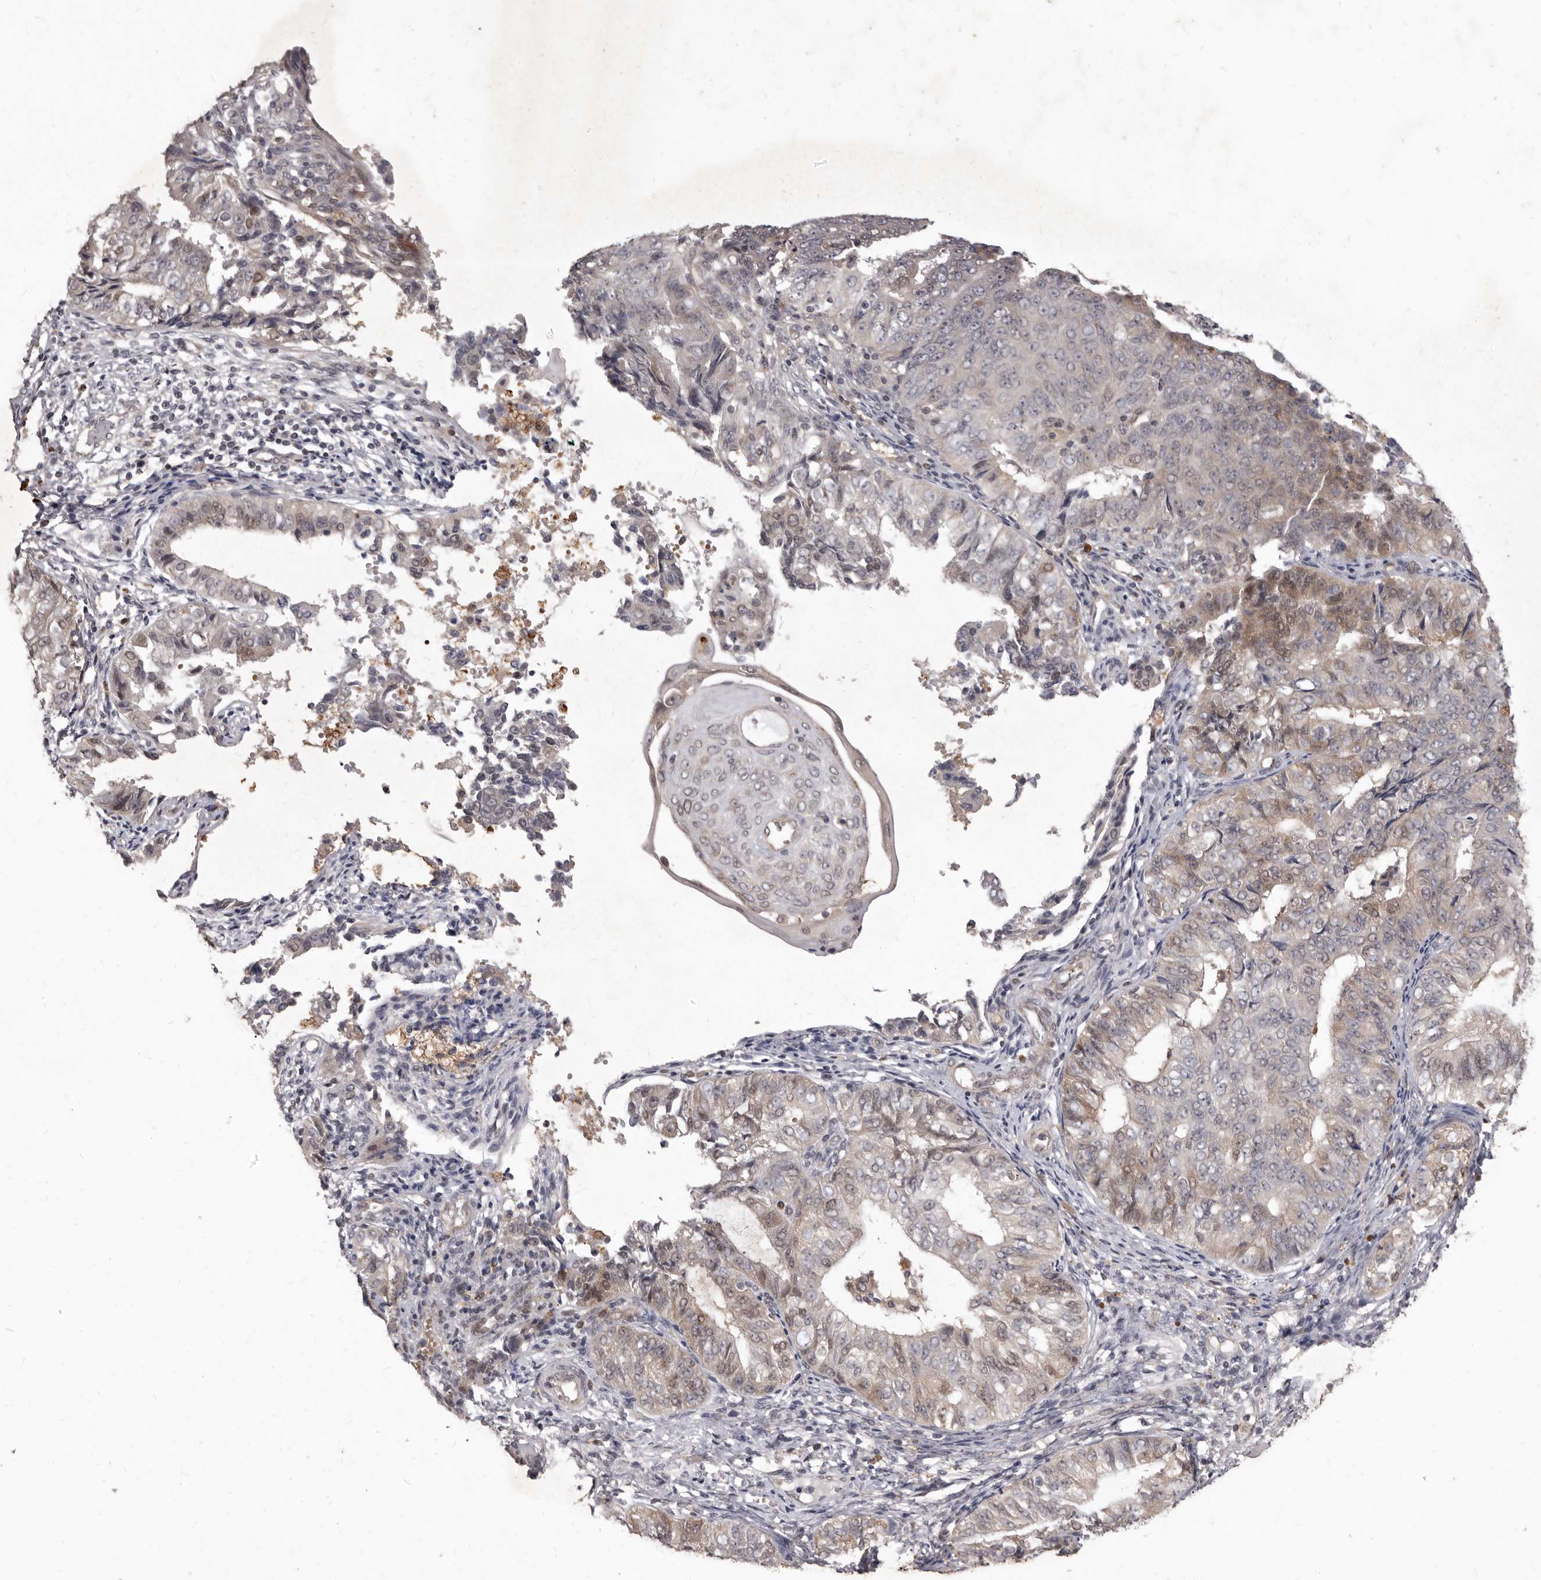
{"staining": {"intensity": "moderate", "quantity": "<25%", "location": "cytoplasmic/membranous,nuclear"}, "tissue": "endometrial cancer", "cell_type": "Tumor cells", "image_type": "cancer", "snomed": [{"axis": "morphology", "description": "Adenocarcinoma, NOS"}, {"axis": "topography", "description": "Endometrium"}], "caption": "There is low levels of moderate cytoplasmic/membranous and nuclear expression in tumor cells of adenocarcinoma (endometrial), as demonstrated by immunohistochemical staining (brown color).", "gene": "ACLY", "patient": {"sex": "female", "age": 32}}